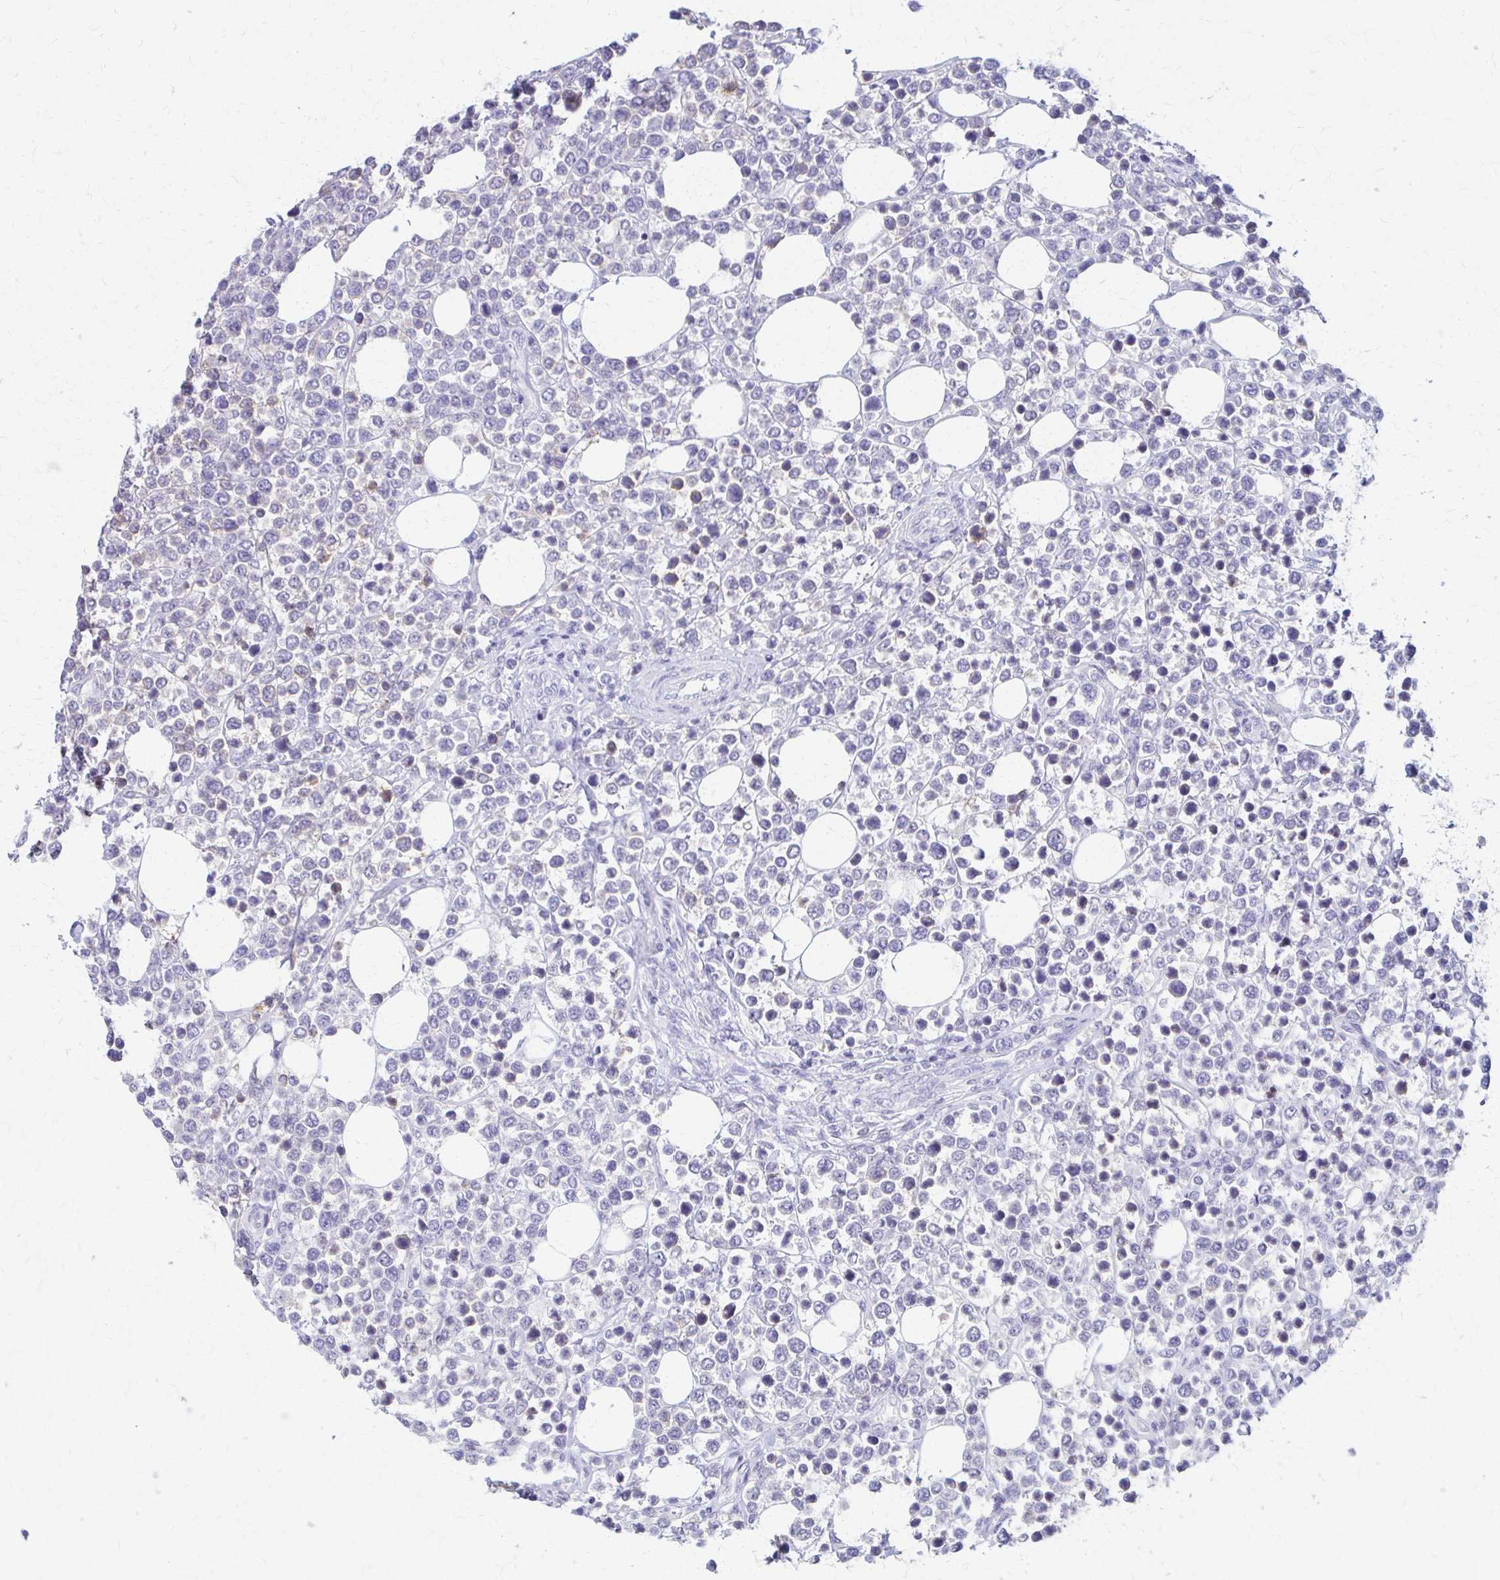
{"staining": {"intensity": "negative", "quantity": "none", "location": "none"}, "tissue": "lymphoma", "cell_type": "Tumor cells", "image_type": "cancer", "snomed": [{"axis": "morphology", "description": "Malignant lymphoma, non-Hodgkin's type, High grade"}, {"axis": "topography", "description": "Soft tissue"}], "caption": "An image of human lymphoma is negative for staining in tumor cells. Nuclei are stained in blue.", "gene": "PIK3AP1", "patient": {"sex": "female", "age": 56}}